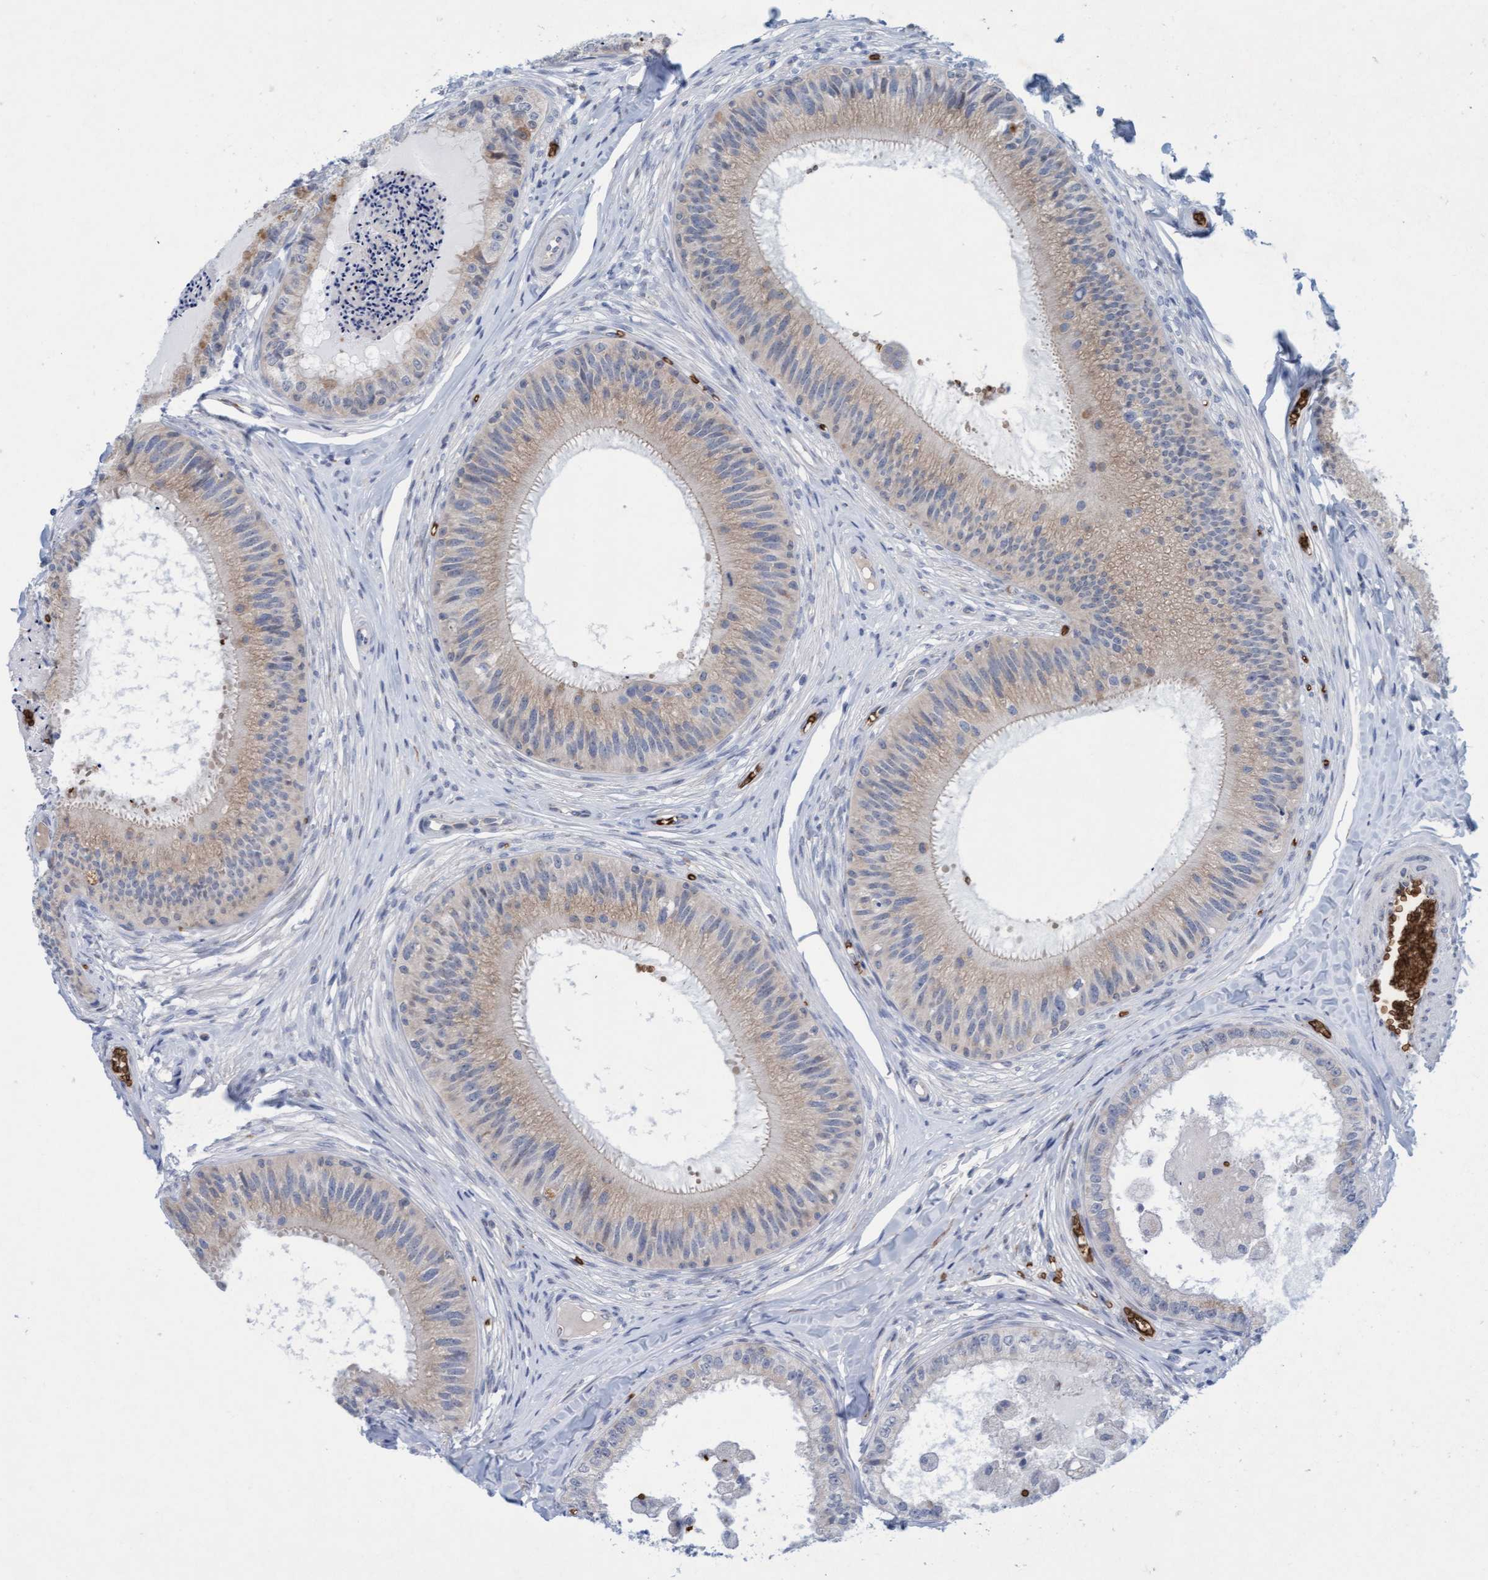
{"staining": {"intensity": "weak", "quantity": "25%-75%", "location": "cytoplasmic/membranous"}, "tissue": "epididymis", "cell_type": "Glandular cells", "image_type": "normal", "snomed": [{"axis": "morphology", "description": "Normal tissue, NOS"}, {"axis": "topography", "description": "Epididymis"}], "caption": "Immunohistochemical staining of benign epididymis exhibits weak cytoplasmic/membranous protein expression in about 25%-75% of glandular cells.", "gene": "SPEM2", "patient": {"sex": "male", "age": 31}}